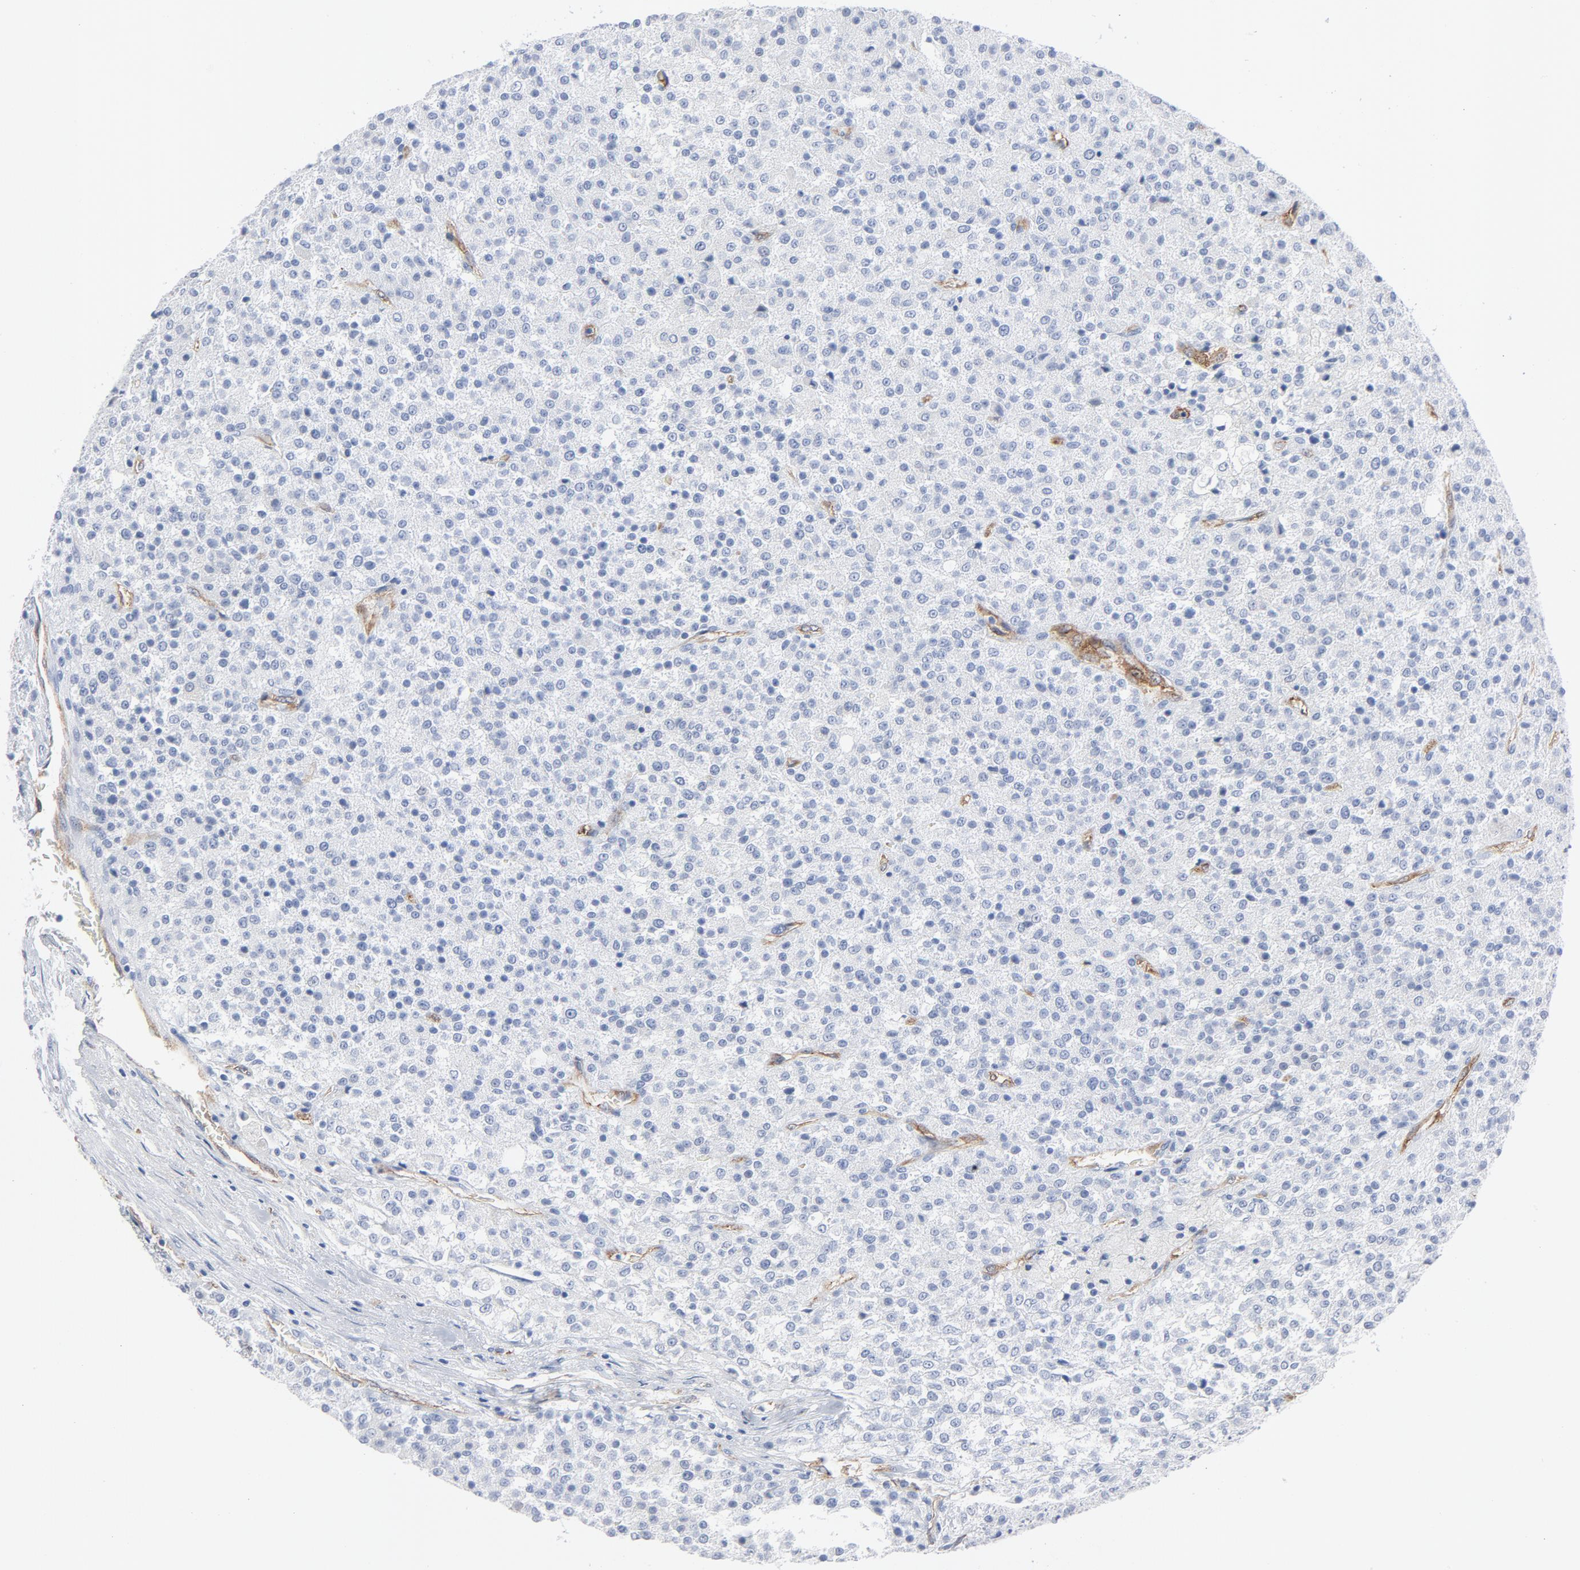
{"staining": {"intensity": "negative", "quantity": "none", "location": "none"}, "tissue": "testis cancer", "cell_type": "Tumor cells", "image_type": "cancer", "snomed": [{"axis": "morphology", "description": "Seminoma, NOS"}, {"axis": "topography", "description": "Testis"}], "caption": "High magnification brightfield microscopy of testis seminoma stained with DAB (brown) and counterstained with hematoxylin (blue): tumor cells show no significant expression. The staining was performed using DAB to visualize the protein expression in brown, while the nuclei were stained in blue with hematoxylin (Magnification: 20x).", "gene": "SHANK3", "patient": {"sex": "male", "age": 59}}